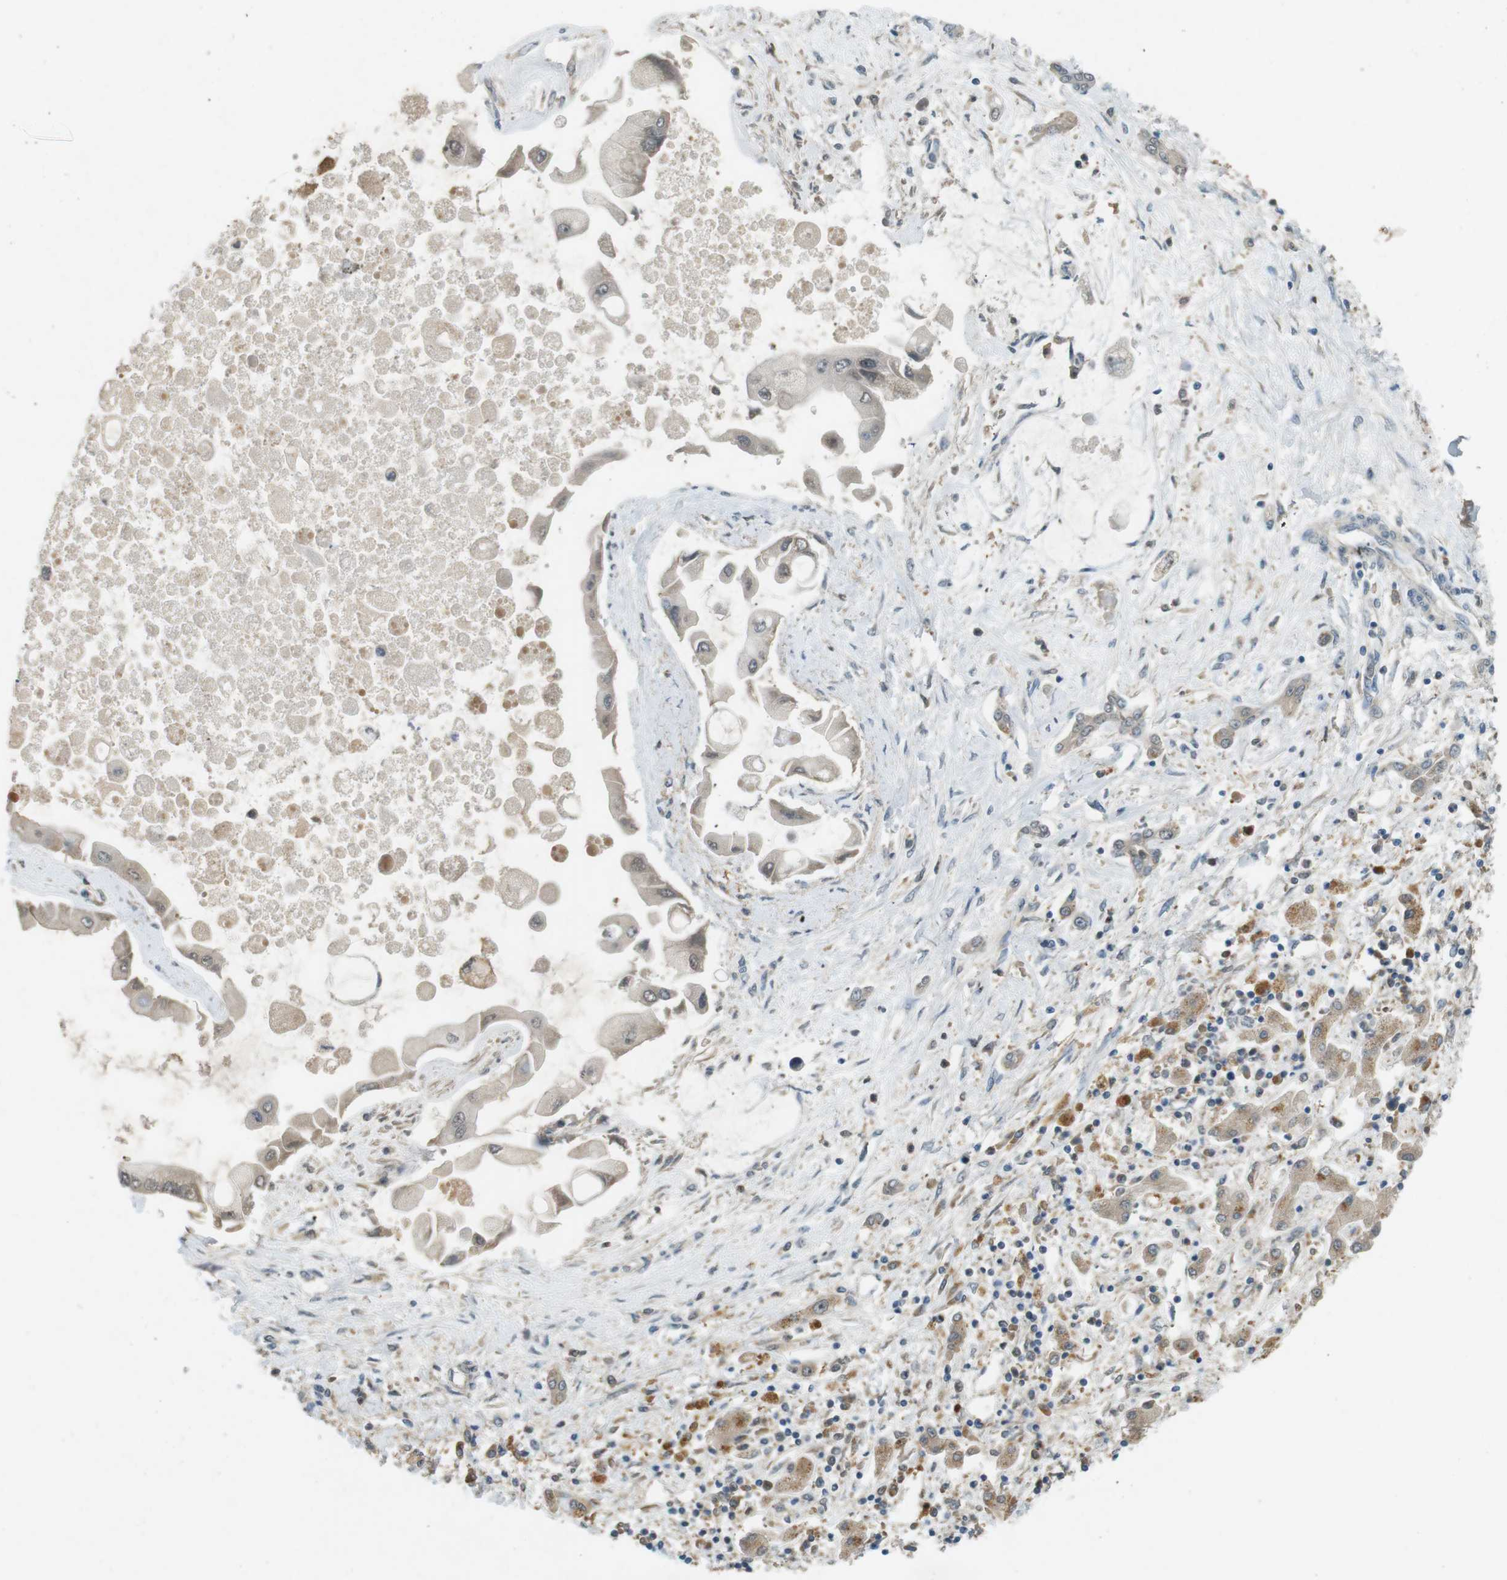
{"staining": {"intensity": "negative", "quantity": "none", "location": "none"}, "tissue": "liver cancer", "cell_type": "Tumor cells", "image_type": "cancer", "snomed": [{"axis": "morphology", "description": "Cholangiocarcinoma"}, {"axis": "topography", "description": "Liver"}], "caption": "Human liver cholangiocarcinoma stained for a protein using immunohistochemistry displays no expression in tumor cells.", "gene": "CDK14", "patient": {"sex": "male", "age": 50}}